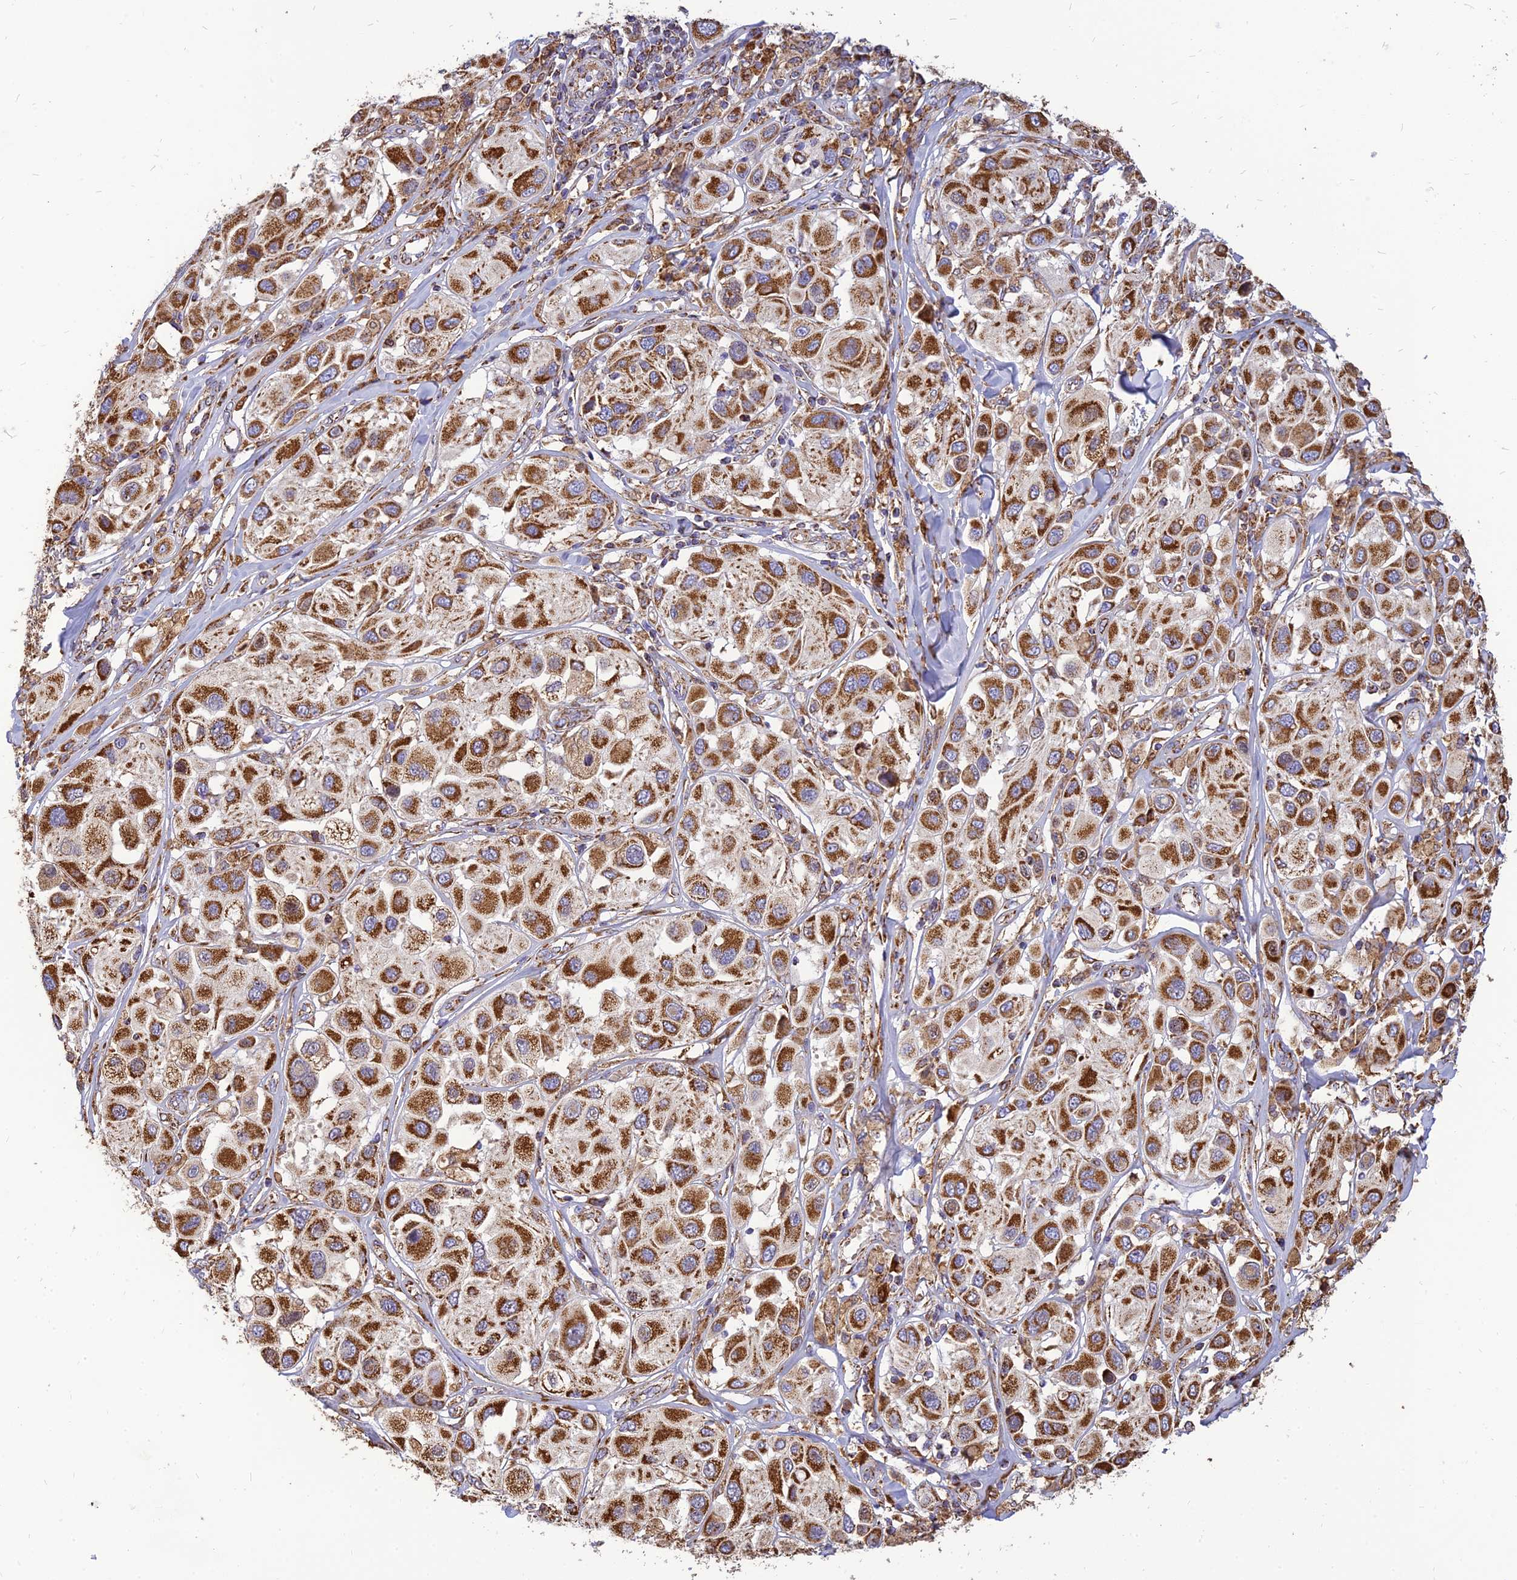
{"staining": {"intensity": "strong", "quantity": ">75%", "location": "cytoplasmic/membranous"}, "tissue": "melanoma", "cell_type": "Tumor cells", "image_type": "cancer", "snomed": [{"axis": "morphology", "description": "Malignant melanoma, Metastatic site"}, {"axis": "topography", "description": "Skin"}], "caption": "Approximately >75% of tumor cells in human melanoma display strong cytoplasmic/membranous protein positivity as visualized by brown immunohistochemical staining.", "gene": "THUMPD2", "patient": {"sex": "male", "age": 41}}